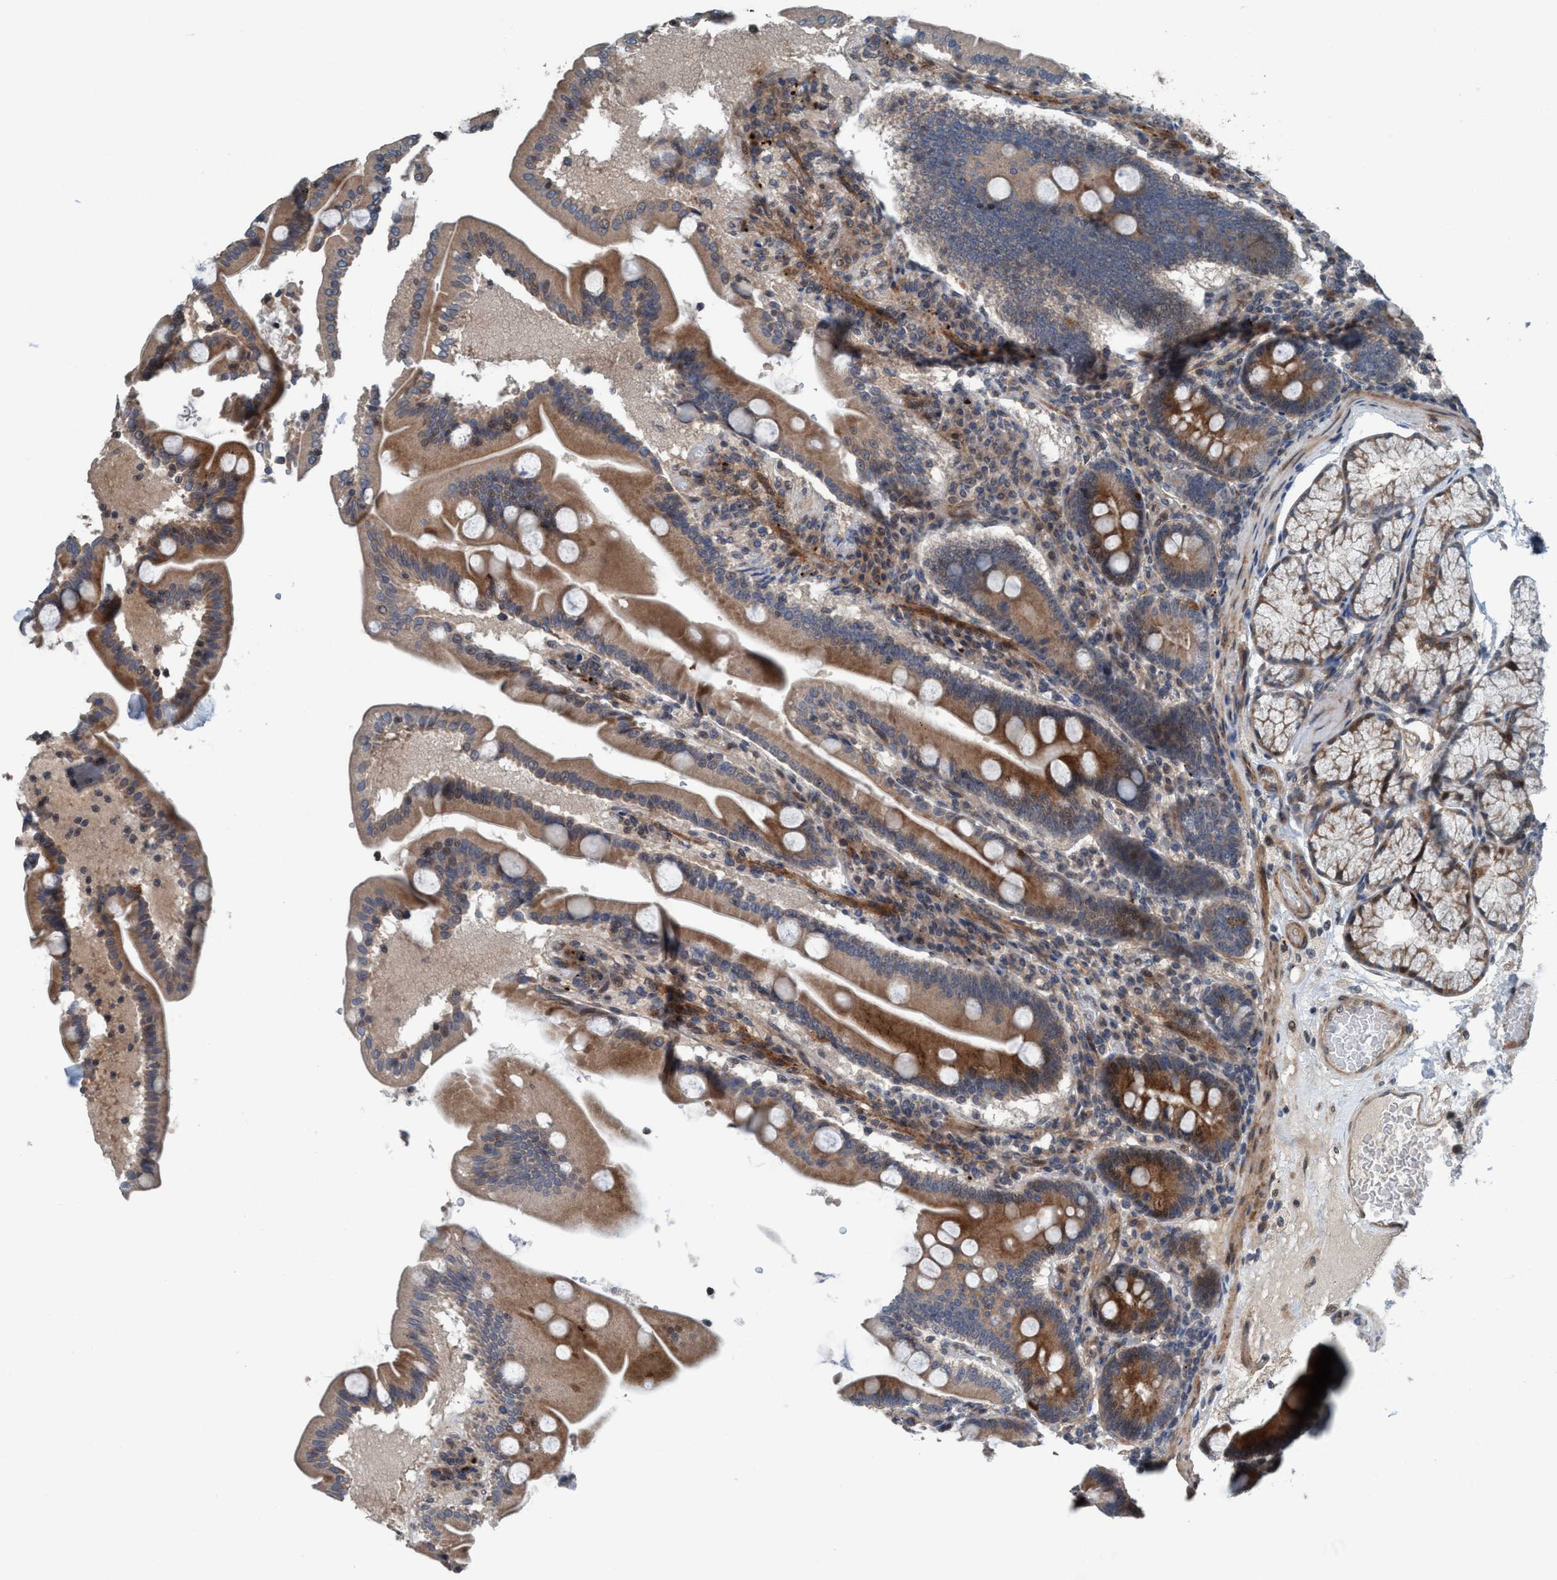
{"staining": {"intensity": "moderate", "quantity": ">75%", "location": "cytoplasmic/membranous"}, "tissue": "duodenum", "cell_type": "Glandular cells", "image_type": "normal", "snomed": [{"axis": "morphology", "description": "Normal tissue, NOS"}, {"axis": "topography", "description": "Duodenum"}], "caption": "Immunohistochemical staining of unremarkable human duodenum demonstrates medium levels of moderate cytoplasmic/membranous expression in about >75% of glandular cells.", "gene": "NISCH", "patient": {"sex": "male", "age": 54}}